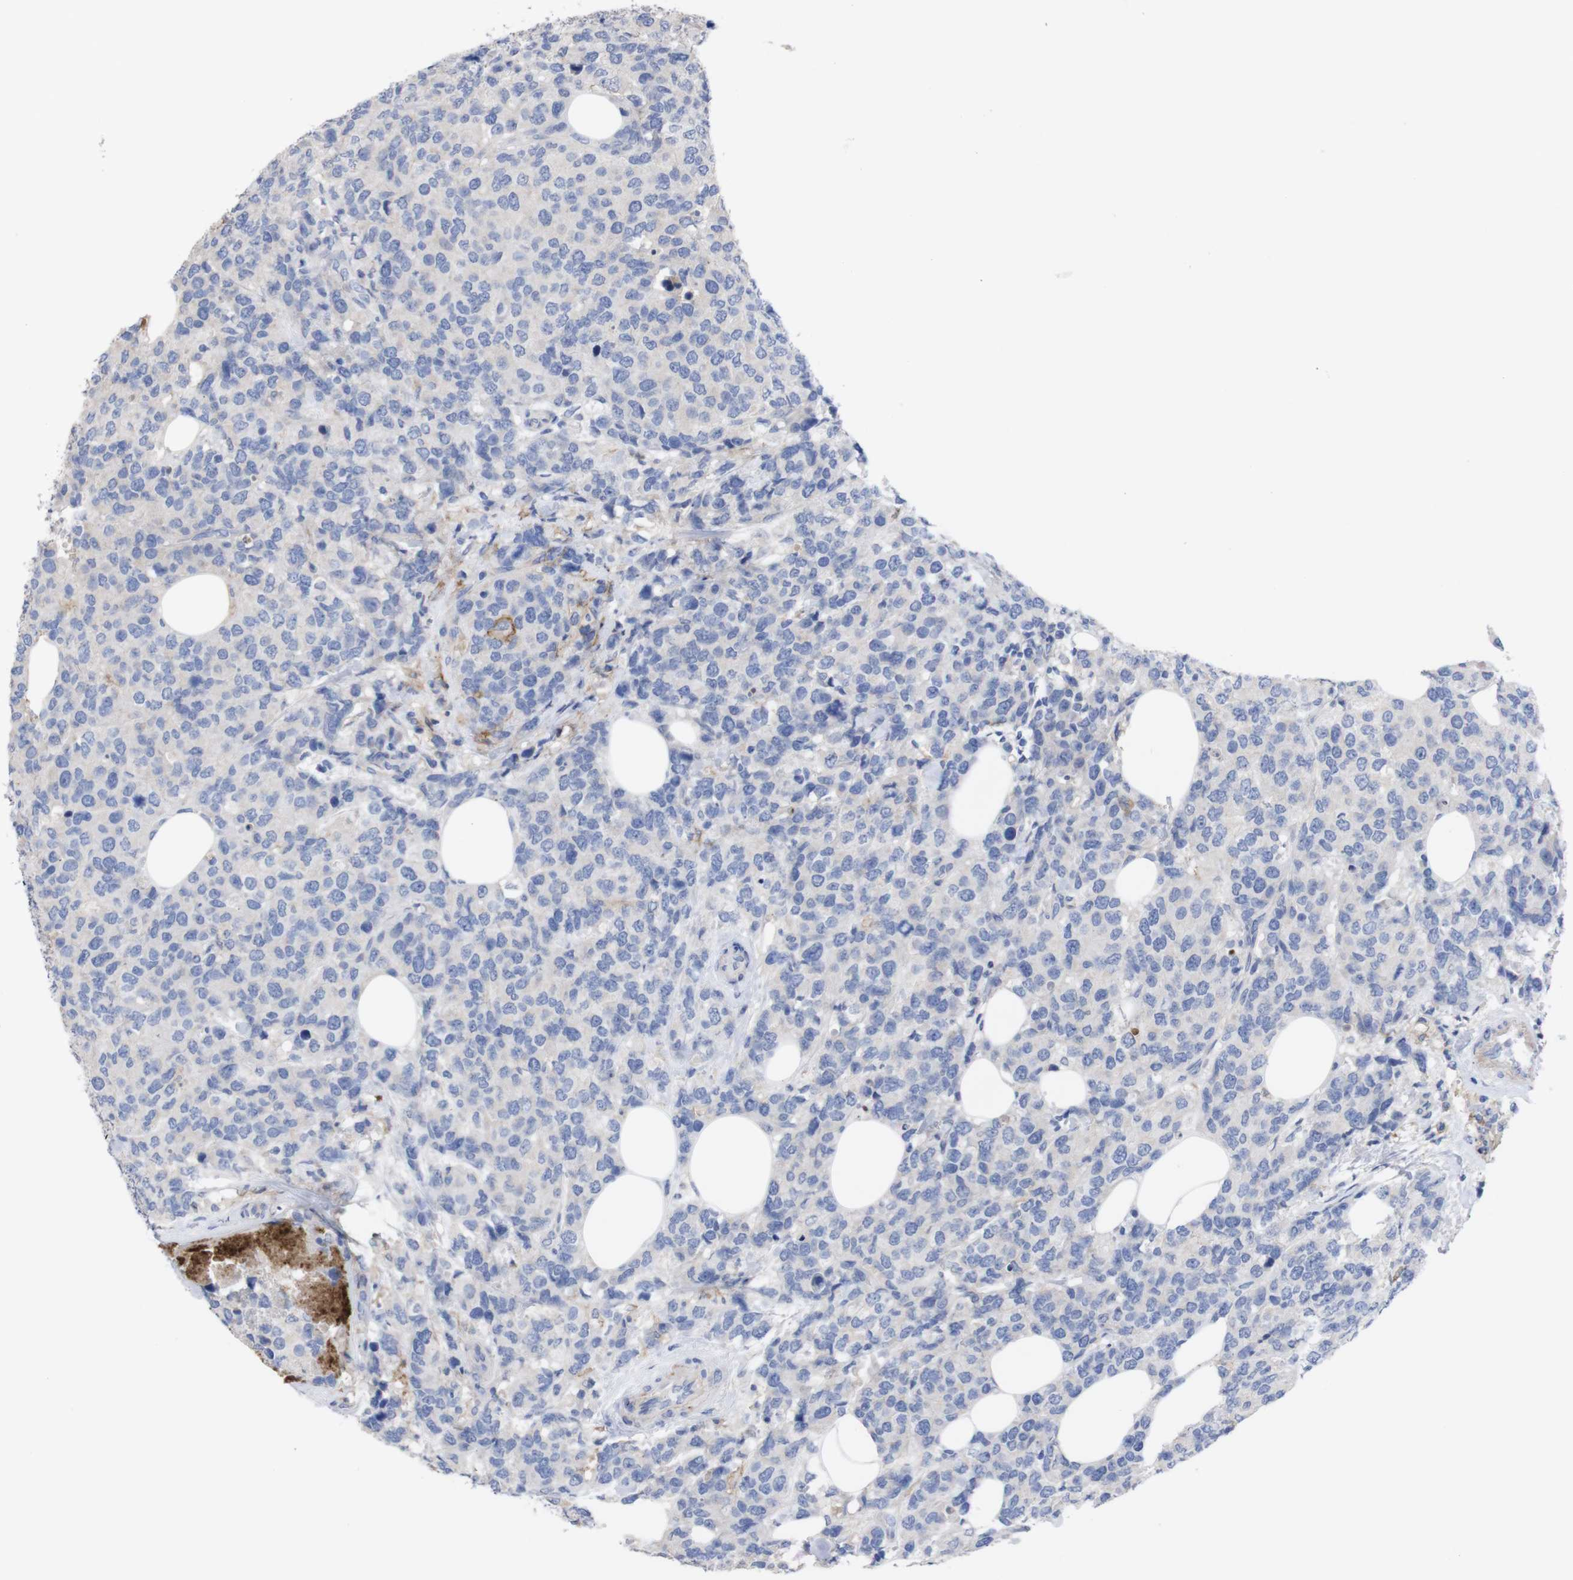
{"staining": {"intensity": "negative", "quantity": "none", "location": "none"}, "tissue": "breast cancer", "cell_type": "Tumor cells", "image_type": "cancer", "snomed": [{"axis": "morphology", "description": "Lobular carcinoma"}, {"axis": "topography", "description": "Breast"}], "caption": "Tumor cells show no significant protein expression in lobular carcinoma (breast).", "gene": "C5AR1", "patient": {"sex": "female", "age": 59}}